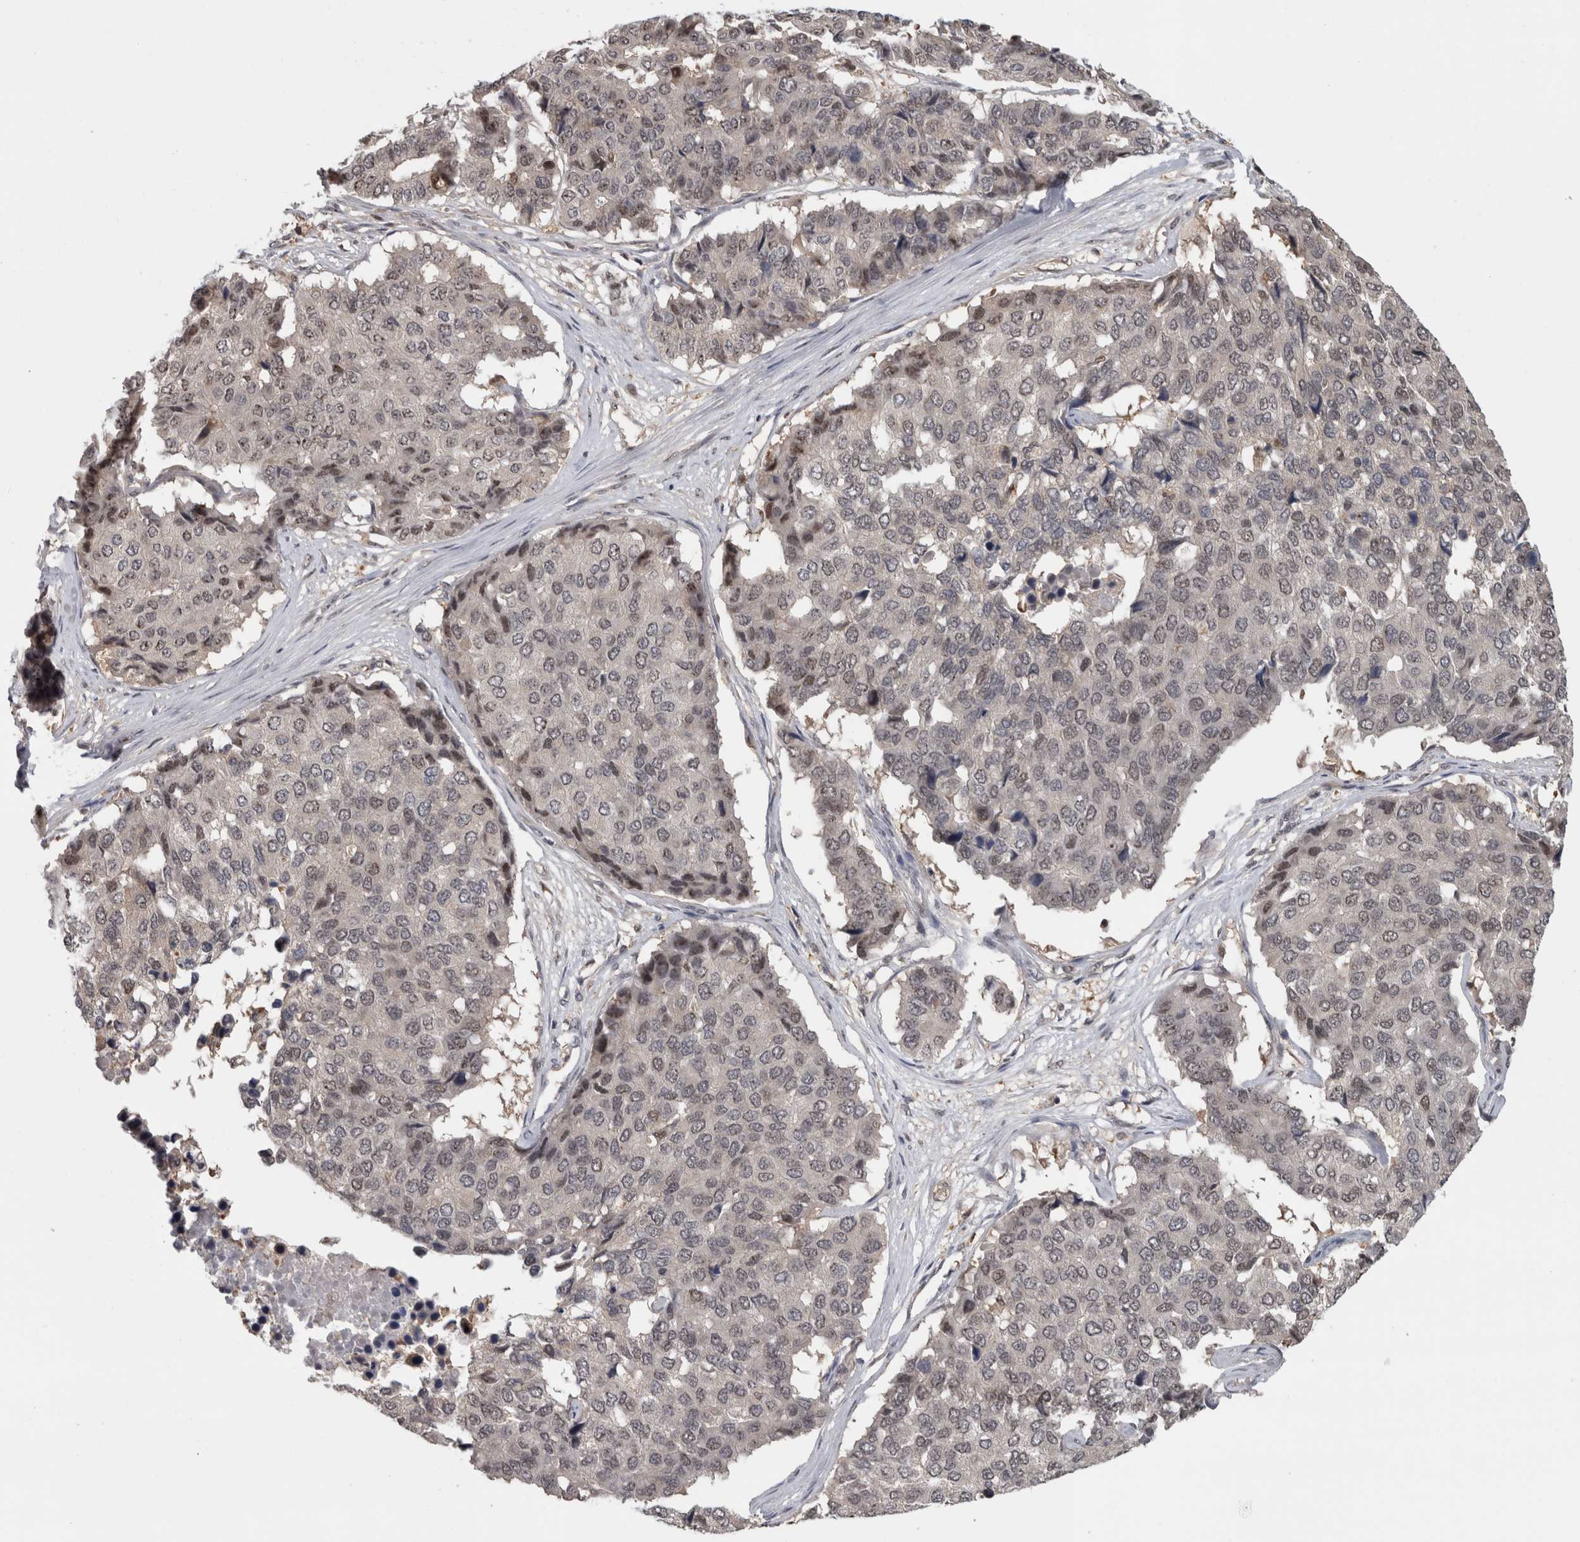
{"staining": {"intensity": "weak", "quantity": "<25%", "location": "nuclear"}, "tissue": "pancreatic cancer", "cell_type": "Tumor cells", "image_type": "cancer", "snomed": [{"axis": "morphology", "description": "Adenocarcinoma, NOS"}, {"axis": "topography", "description": "Pancreas"}], "caption": "The micrograph displays no significant expression in tumor cells of pancreatic cancer (adenocarcinoma).", "gene": "TDRD7", "patient": {"sex": "male", "age": 50}}